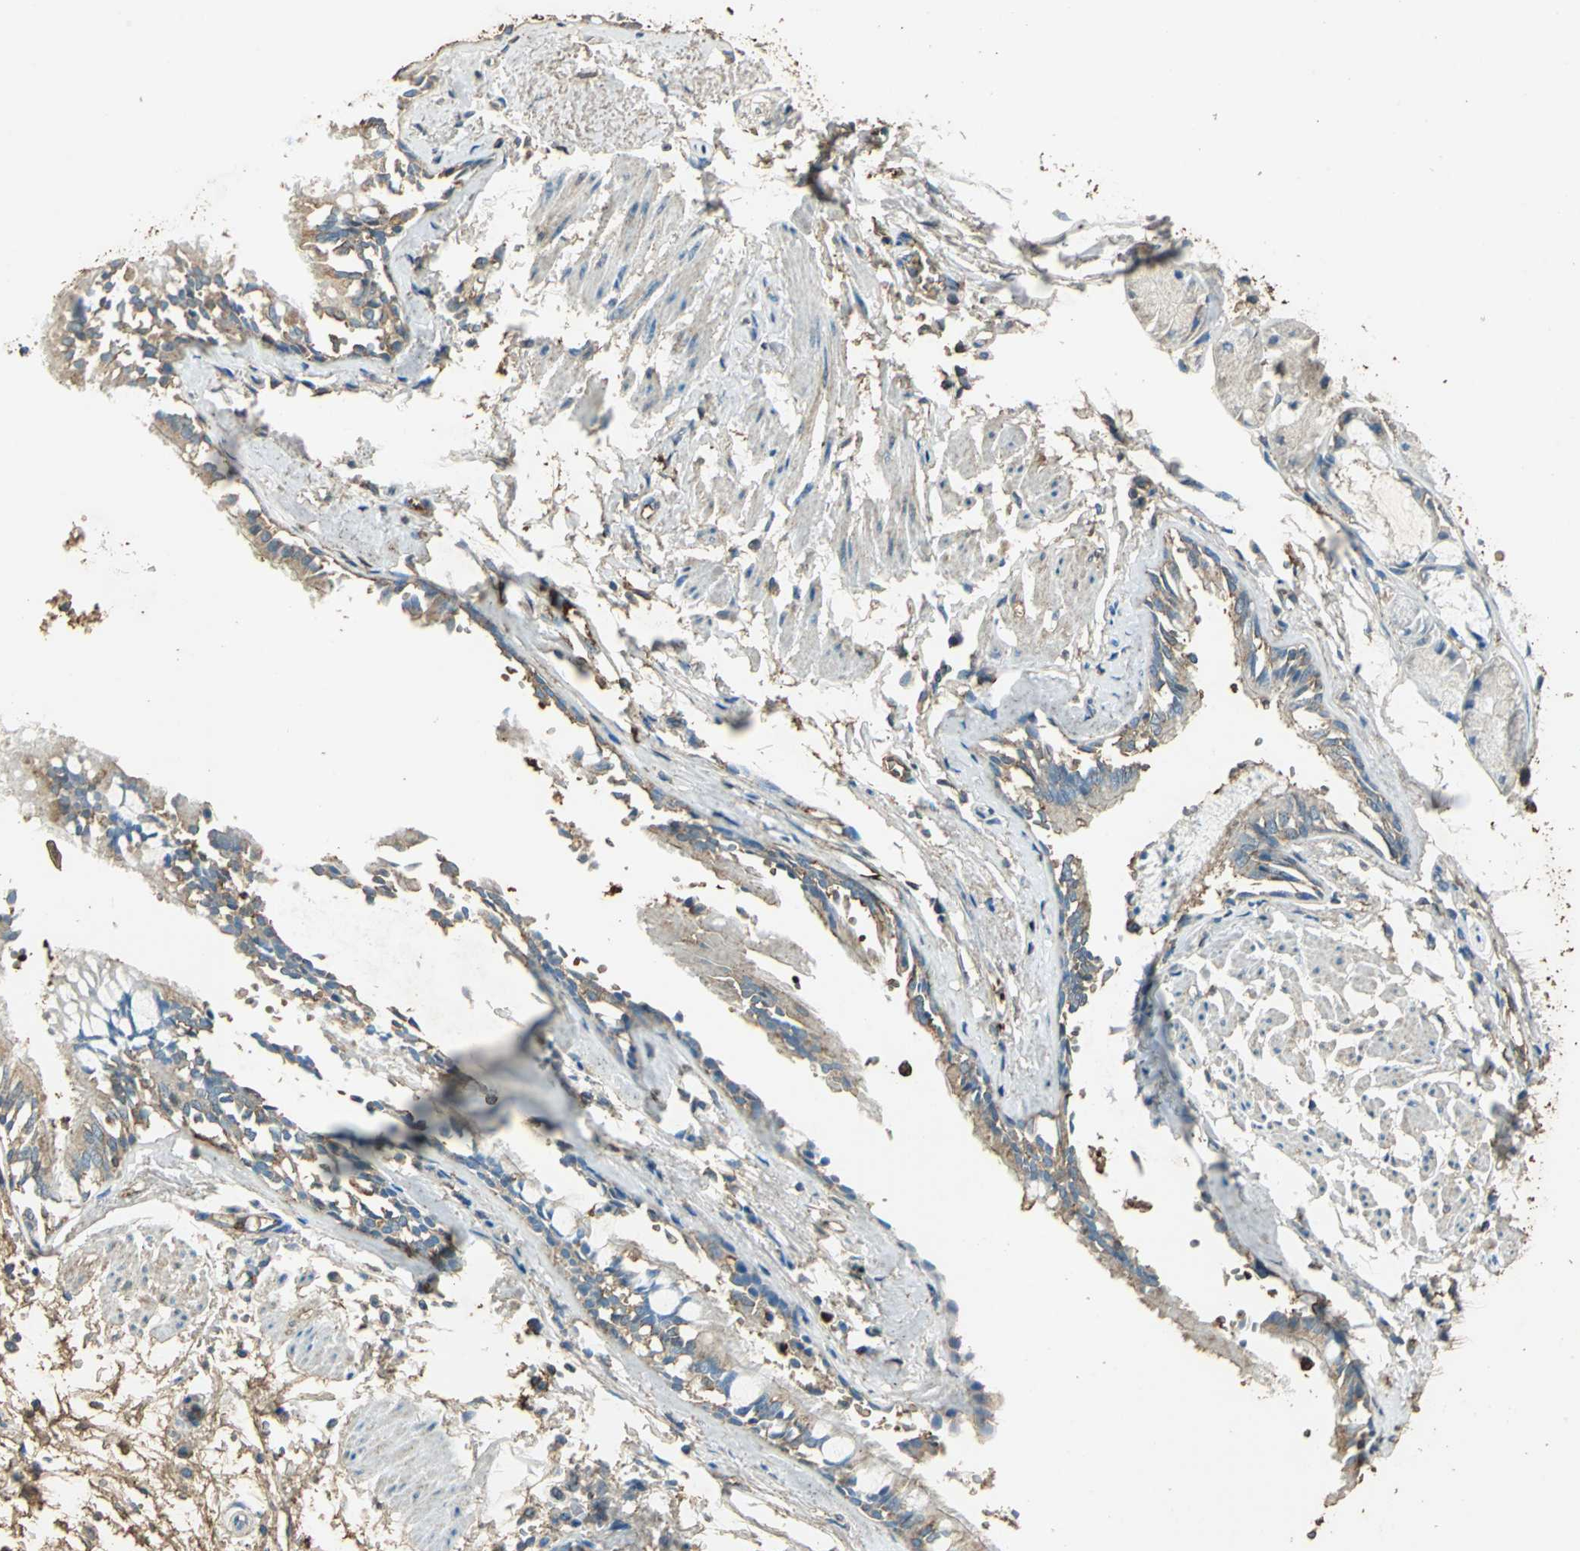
{"staining": {"intensity": "weak", "quantity": ">75%", "location": "cytoplasmic/membranous"}, "tissue": "bronchus", "cell_type": "Respiratory epithelial cells", "image_type": "normal", "snomed": [{"axis": "morphology", "description": "Normal tissue, NOS"}, {"axis": "topography", "description": "Bronchus"}, {"axis": "topography", "description": "Lung"}], "caption": "Immunohistochemical staining of normal human bronchus demonstrates low levels of weak cytoplasmic/membranous staining in approximately >75% of respiratory epithelial cells.", "gene": "TRAPPC2", "patient": {"sex": "female", "age": 56}}